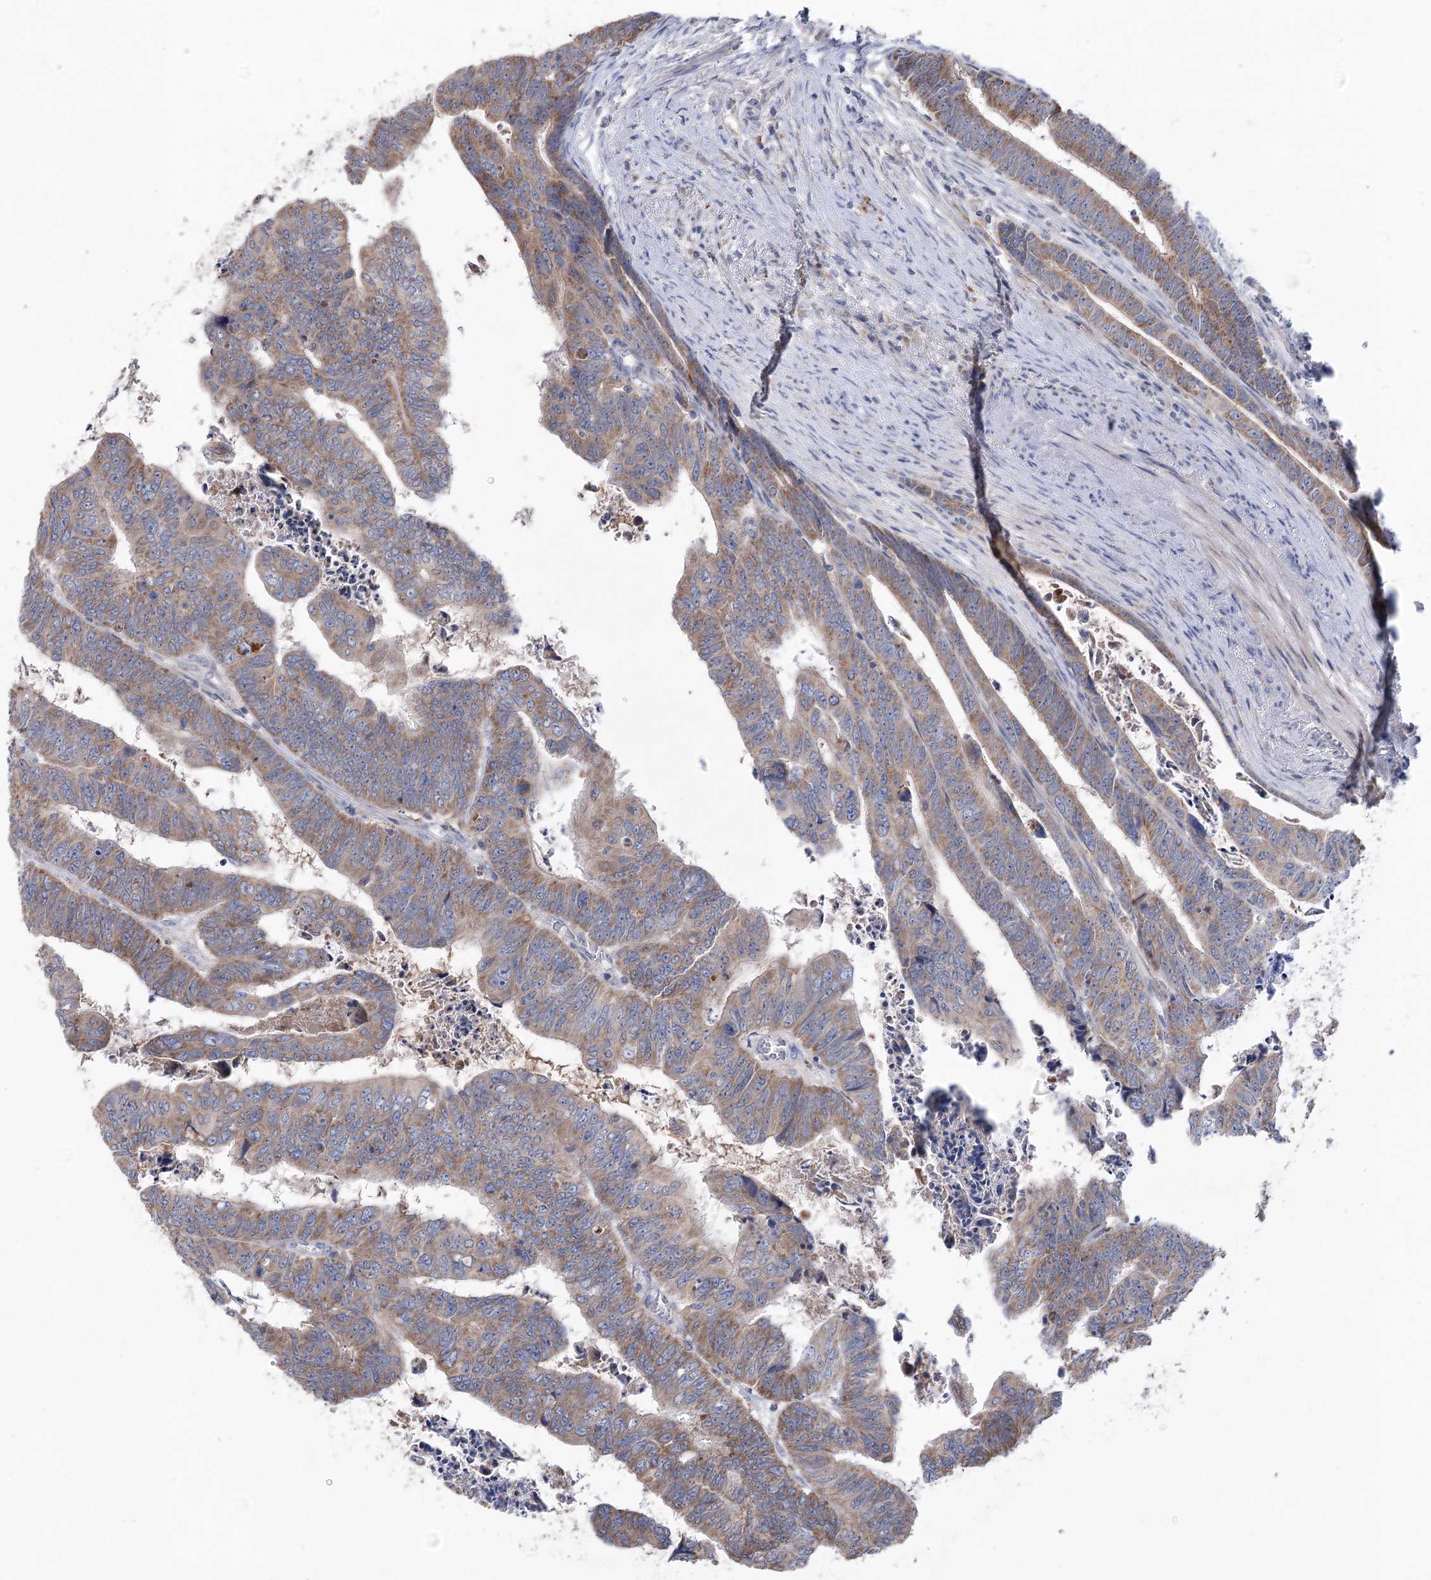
{"staining": {"intensity": "moderate", "quantity": ">75%", "location": "cytoplasmic/membranous"}, "tissue": "colorectal cancer", "cell_type": "Tumor cells", "image_type": "cancer", "snomed": [{"axis": "morphology", "description": "Normal tissue, NOS"}, {"axis": "morphology", "description": "Adenocarcinoma, NOS"}, {"axis": "topography", "description": "Rectum"}], "caption": "About >75% of tumor cells in colorectal cancer (adenocarcinoma) display moderate cytoplasmic/membranous protein staining as visualized by brown immunohistochemical staining.", "gene": "MTCH2", "patient": {"sex": "female", "age": 65}}